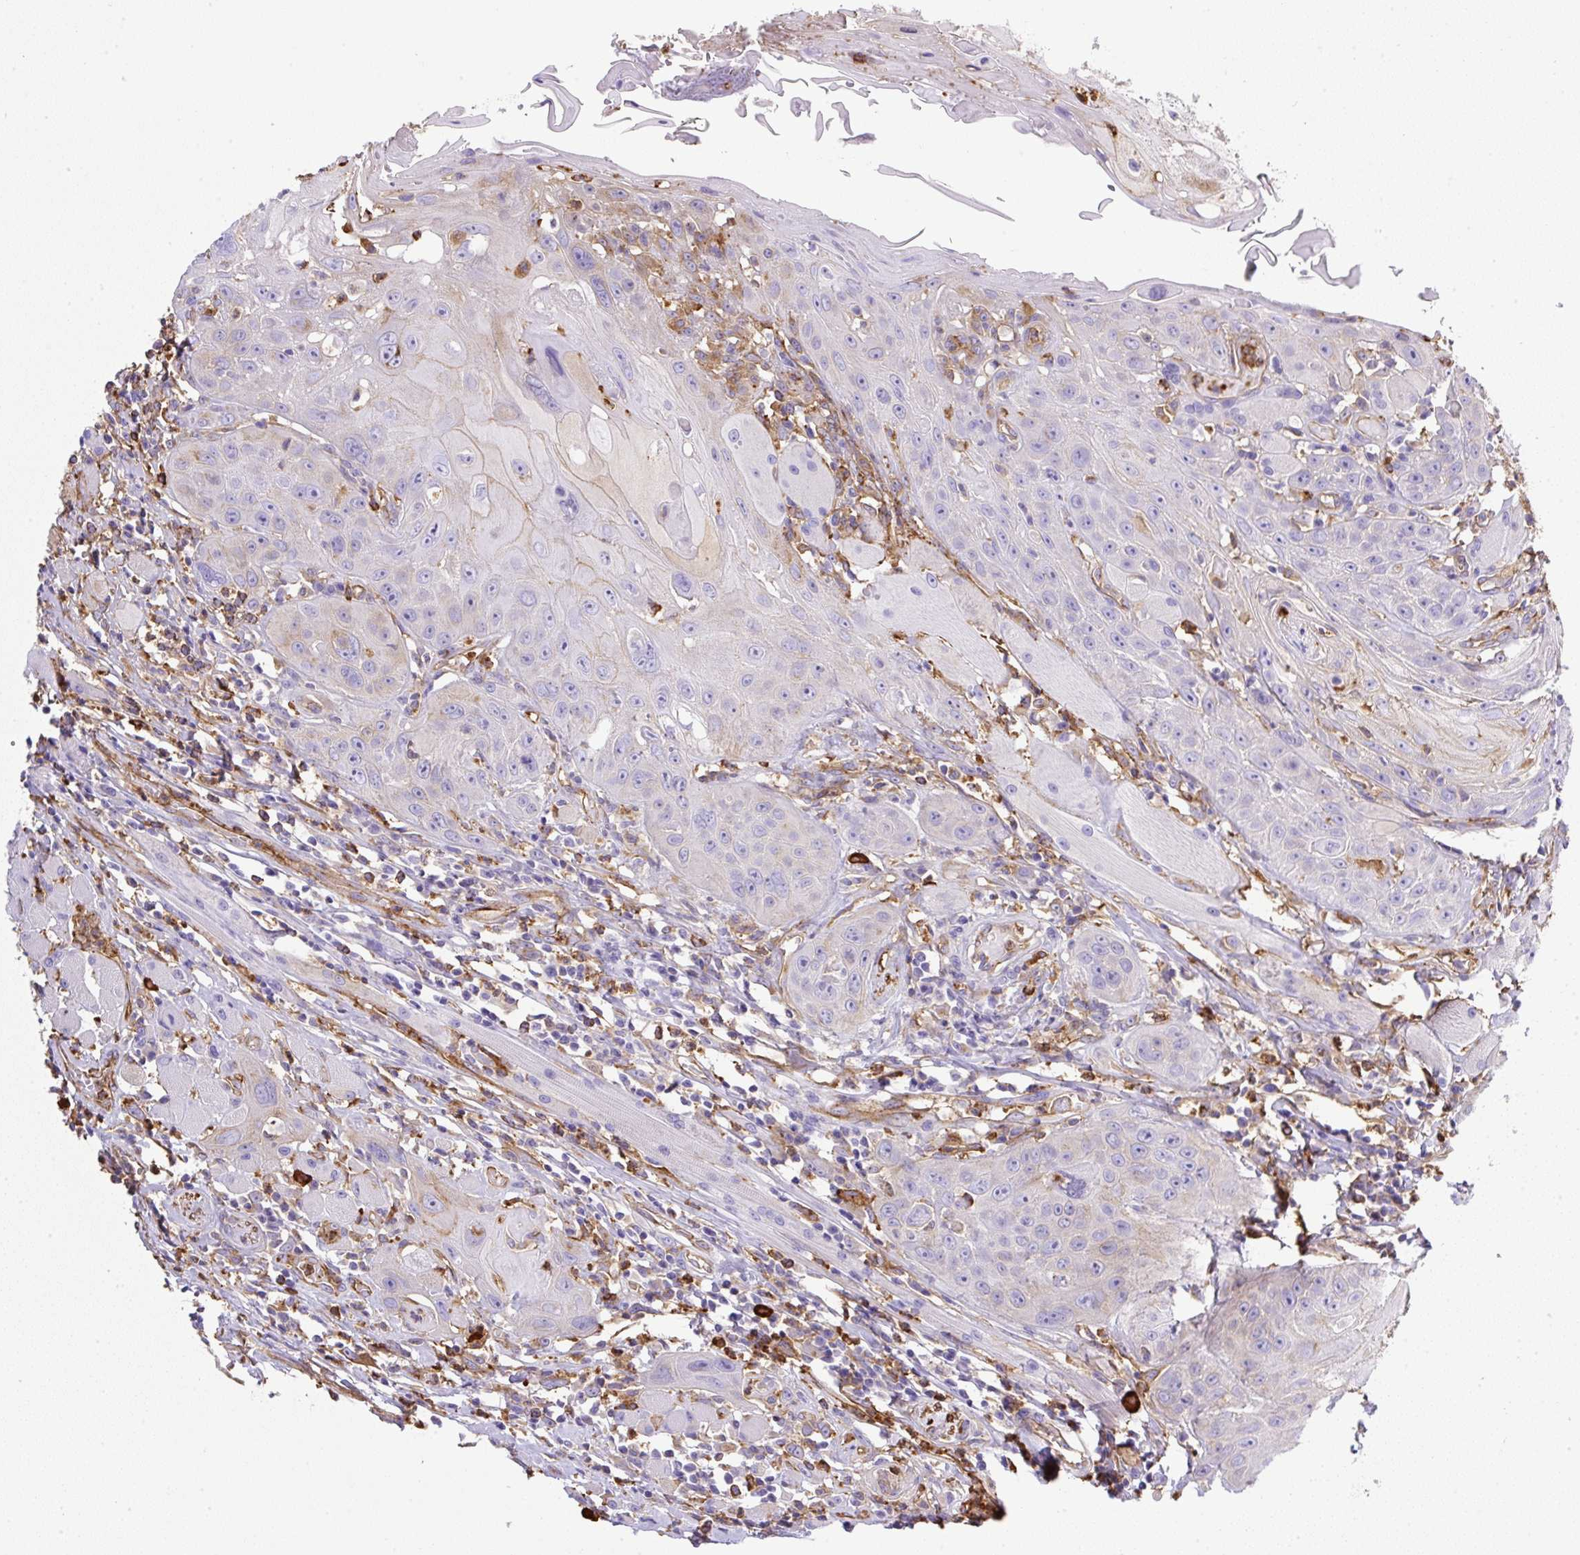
{"staining": {"intensity": "weak", "quantity": "<25%", "location": "cytoplasmic/membranous"}, "tissue": "head and neck cancer", "cell_type": "Tumor cells", "image_type": "cancer", "snomed": [{"axis": "morphology", "description": "Squamous cell carcinoma, NOS"}, {"axis": "topography", "description": "Head-Neck"}], "caption": "A micrograph of human head and neck cancer is negative for staining in tumor cells.", "gene": "MAGEB5", "patient": {"sex": "female", "age": 59}}